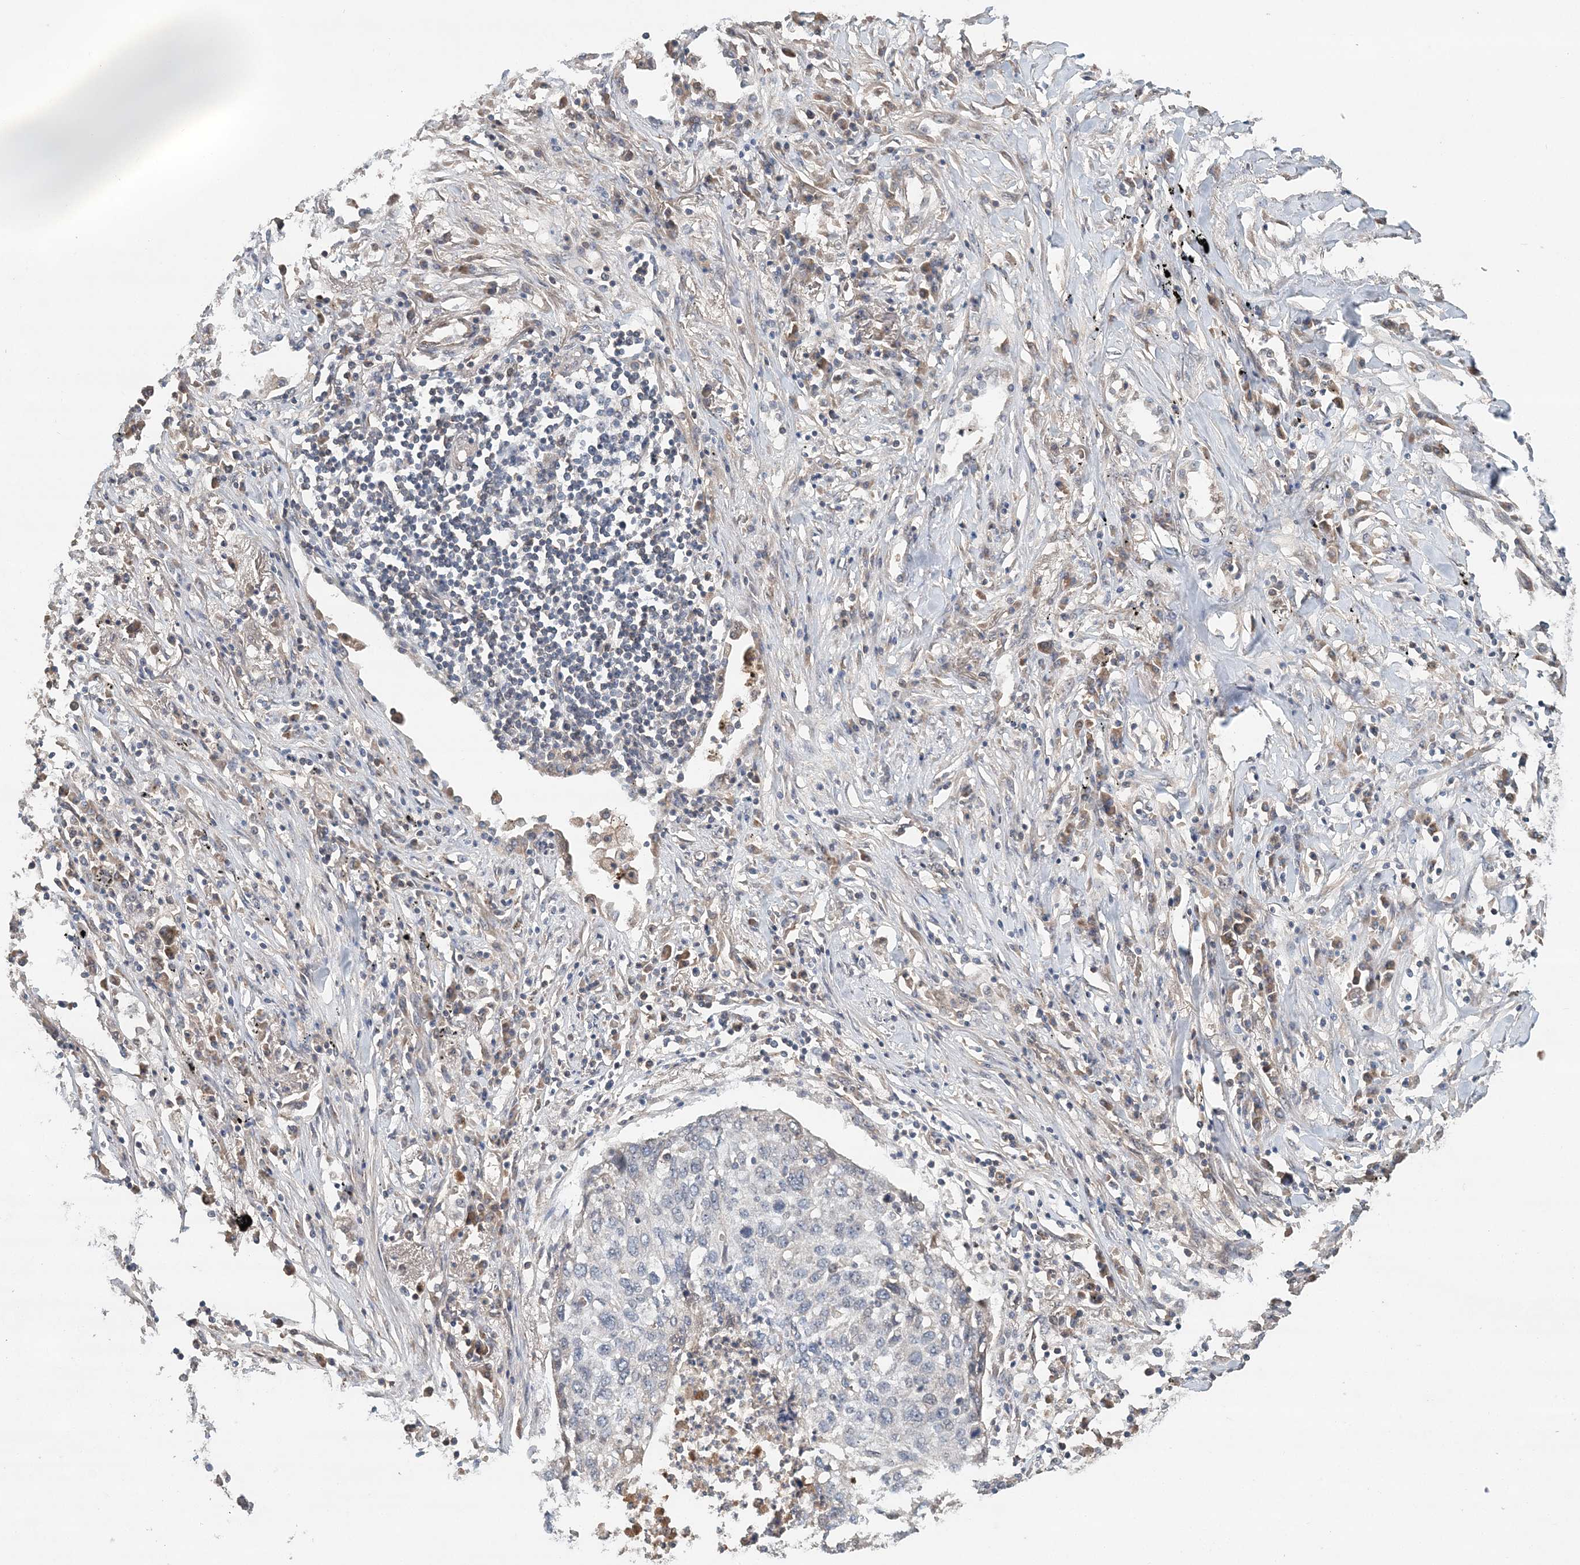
{"staining": {"intensity": "negative", "quantity": "none", "location": "none"}, "tissue": "lung cancer", "cell_type": "Tumor cells", "image_type": "cancer", "snomed": [{"axis": "morphology", "description": "Squamous cell carcinoma, NOS"}, {"axis": "topography", "description": "Lung"}], "caption": "Micrograph shows no protein positivity in tumor cells of squamous cell carcinoma (lung) tissue.", "gene": "SYCP3", "patient": {"sex": "female", "age": 63}}